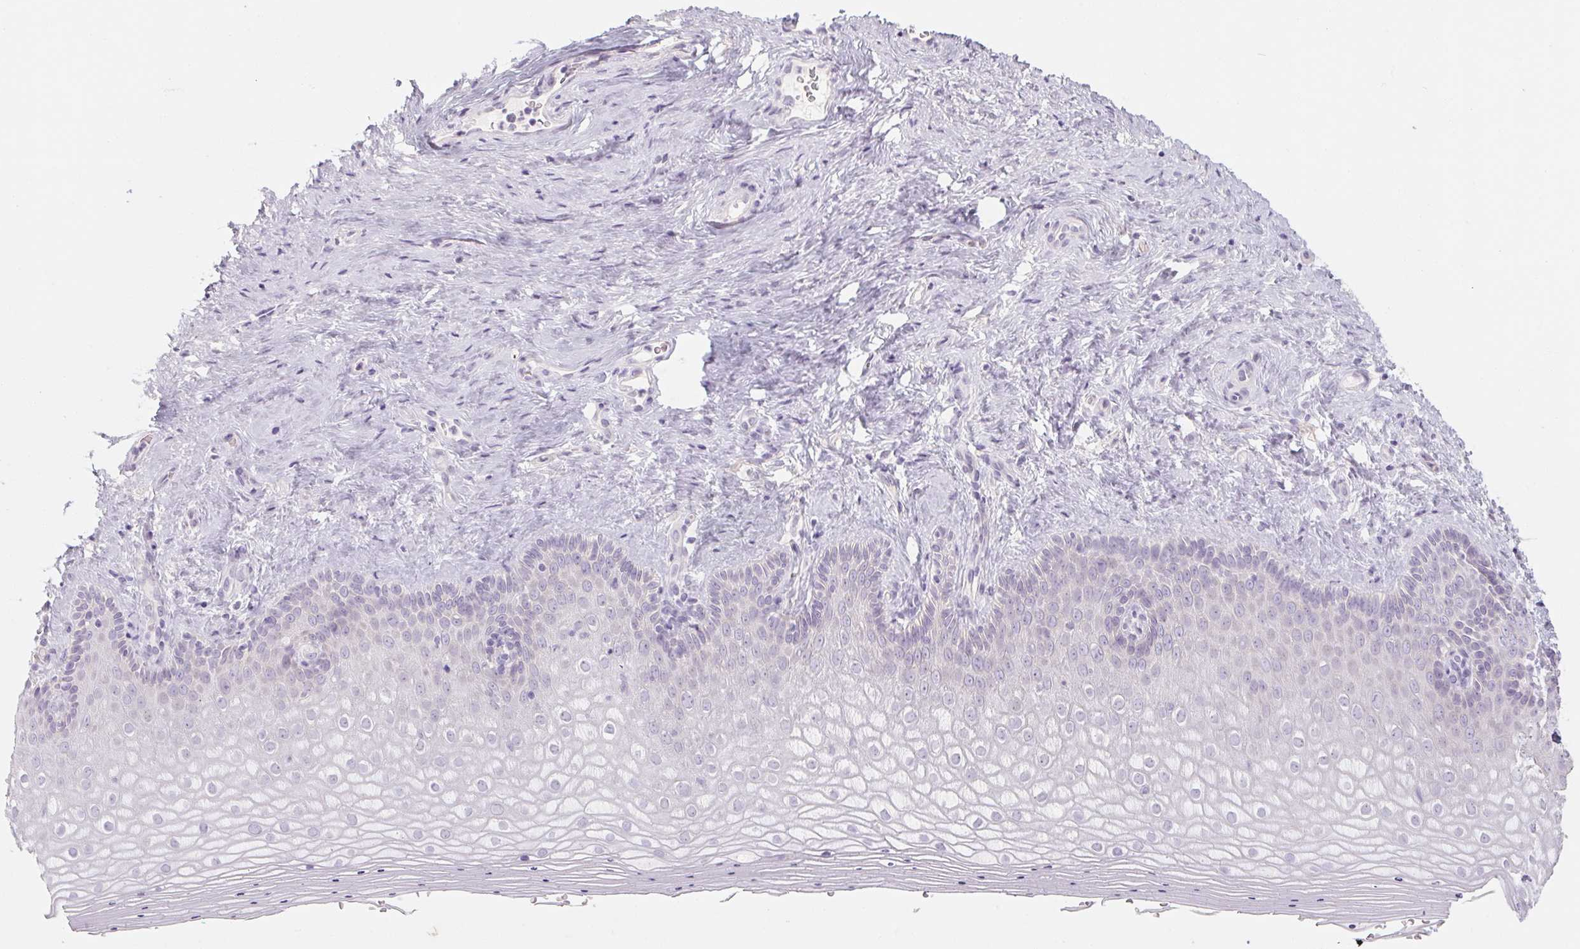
{"staining": {"intensity": "negative", "quantity": "none", "location": "none"}, "tissue": "vagina", "cell_type": "Squamous epithelial cells", "image_type": "normal", "snomed": [{"axis": "morphology", "description": "Normal tissue, NOS"}, {"axis": "topography", "description": "Vagina"}], "caption": "Histopathology image shows no protein positivity in squamous epithelial cells of unremarkable vagina. The staining is performed using DAB brown chromogen with nuclei counter-stained in using hematoxylin.", "gene": "POU1F1", "patient": {"sex": "female", "age": 42}}